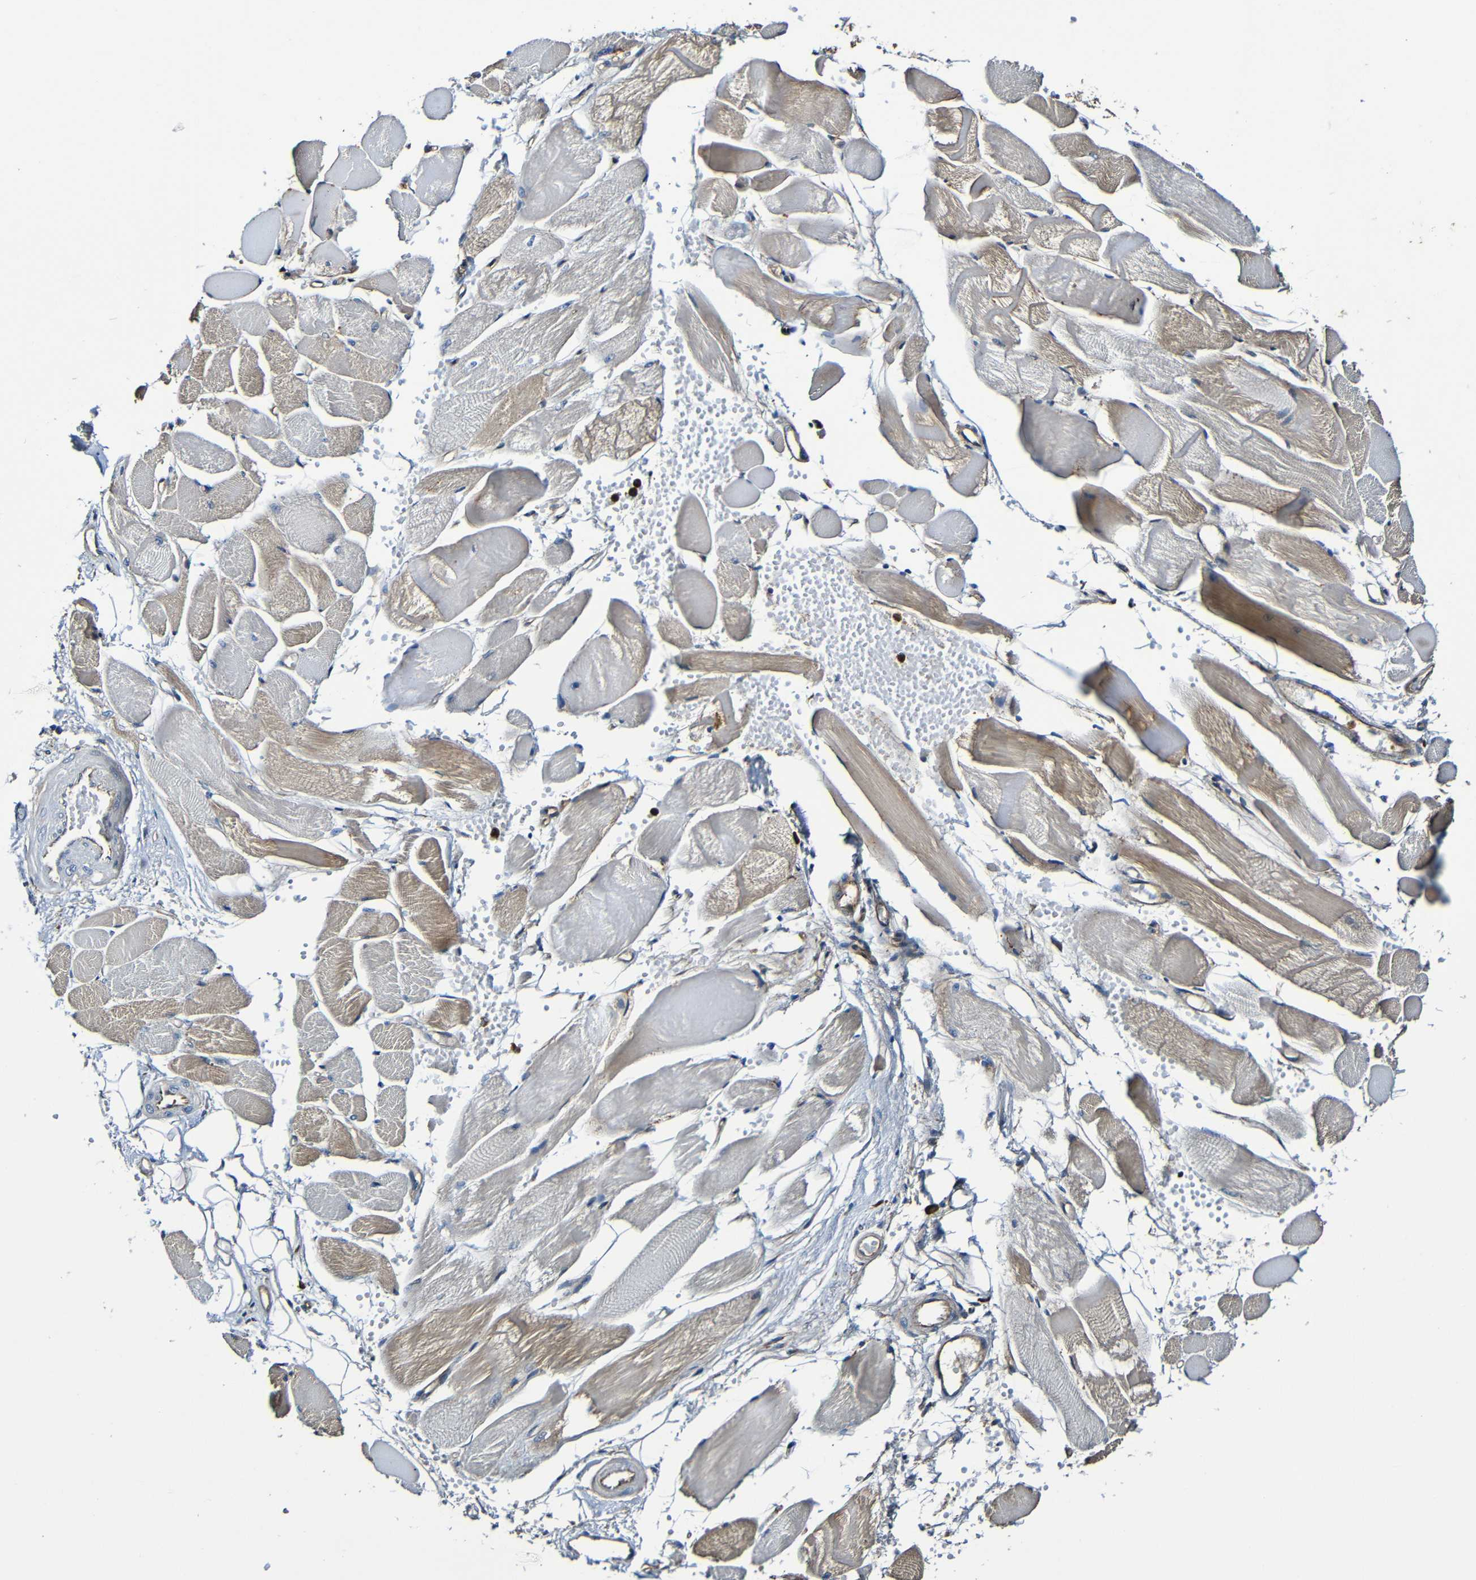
{"staining": {"intensity": "moderate", "quantity": "25%-75%", "location": "cytoplasmic/membranous"}, "tissue": "skeletal muscle", "cell_type": "Myocytes", "image_type": "normal", "snomed": [{"axis": "morphology", "description": "Normal tissue, NOS"}, {"axis": "topography", "description": "Skeletal muscle"}, {"axis": "topography", "description": "Peripheral nerve tissue"}], "caption": "Immunohistochemistry (IHC) (DAB (3,3'-diaminobenzidine)) staining of unremarkable skeletal muscle exhibits moderate cytoplasmic/membranous protein expression in about 25%-75% of myocytes. The staining was performed using DAB, with brown indicating positive protein expression. Nuclei are stained blue with hematoxylin.", "gene": "ADAM15", "patient": {"sex": "female", "age": 84}}